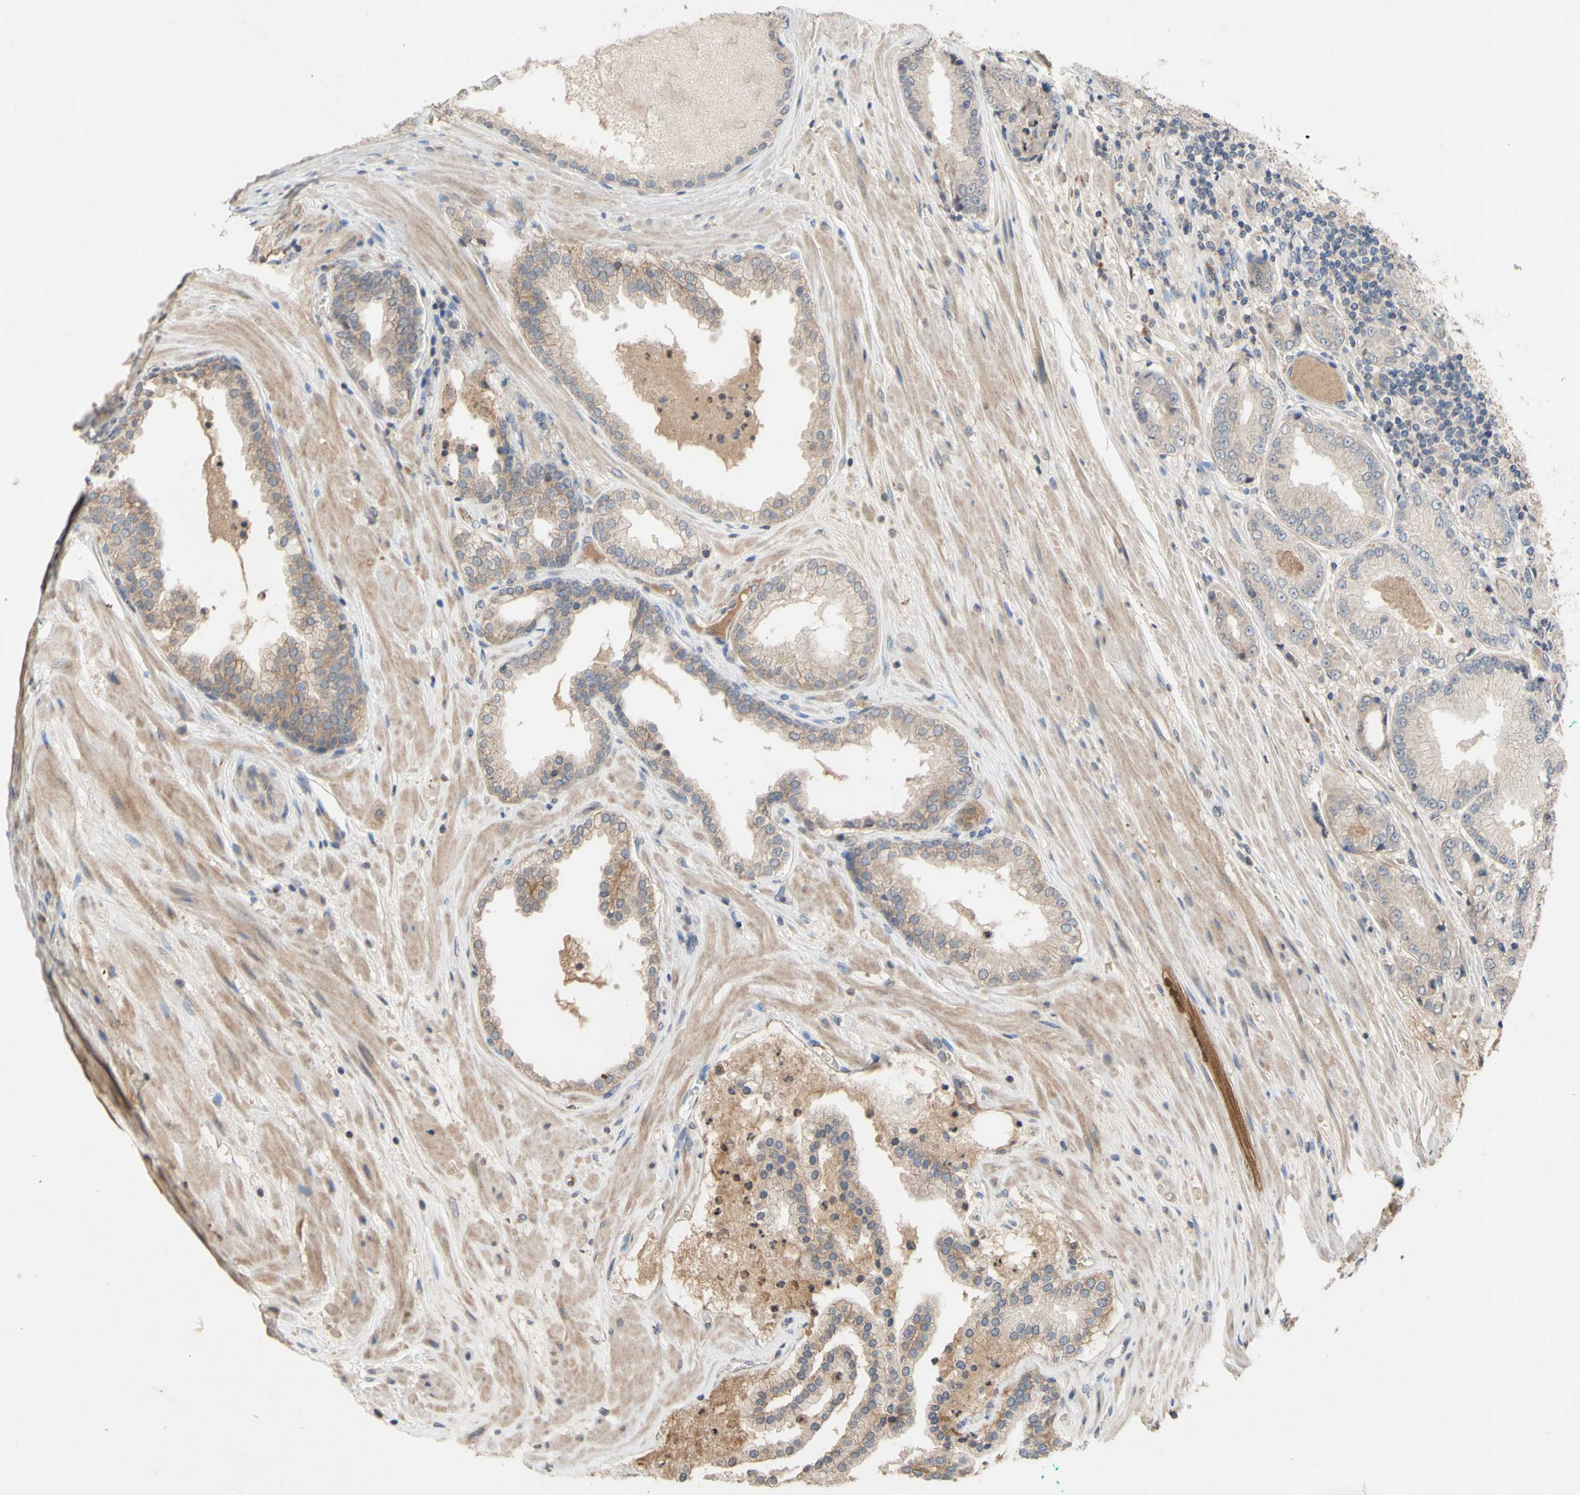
{"staining": {"intensity": "weak", "quantity": "25%-75%", "location": "cytoplasmic/membranous"}, "tissue": "prostate cancer", "cell_type": "Tumor cells", "image_type": "cancer", "snomed": [{"axis": "morphology", "description": "Adenocarcinoma, High grade"}, {"axis": "topography", "description": "Prostate"}], "caption": "This histopathology image demonstrates immunohistochemistry (IHC) staining of prostate adenocarcinoma (high-grade), with low weak cytoplasmic/membranous staining in approximately 25%-75% of tumor cells.", "gene": "NECTIN3", "patient": {"sex": "male", "age": 59}}